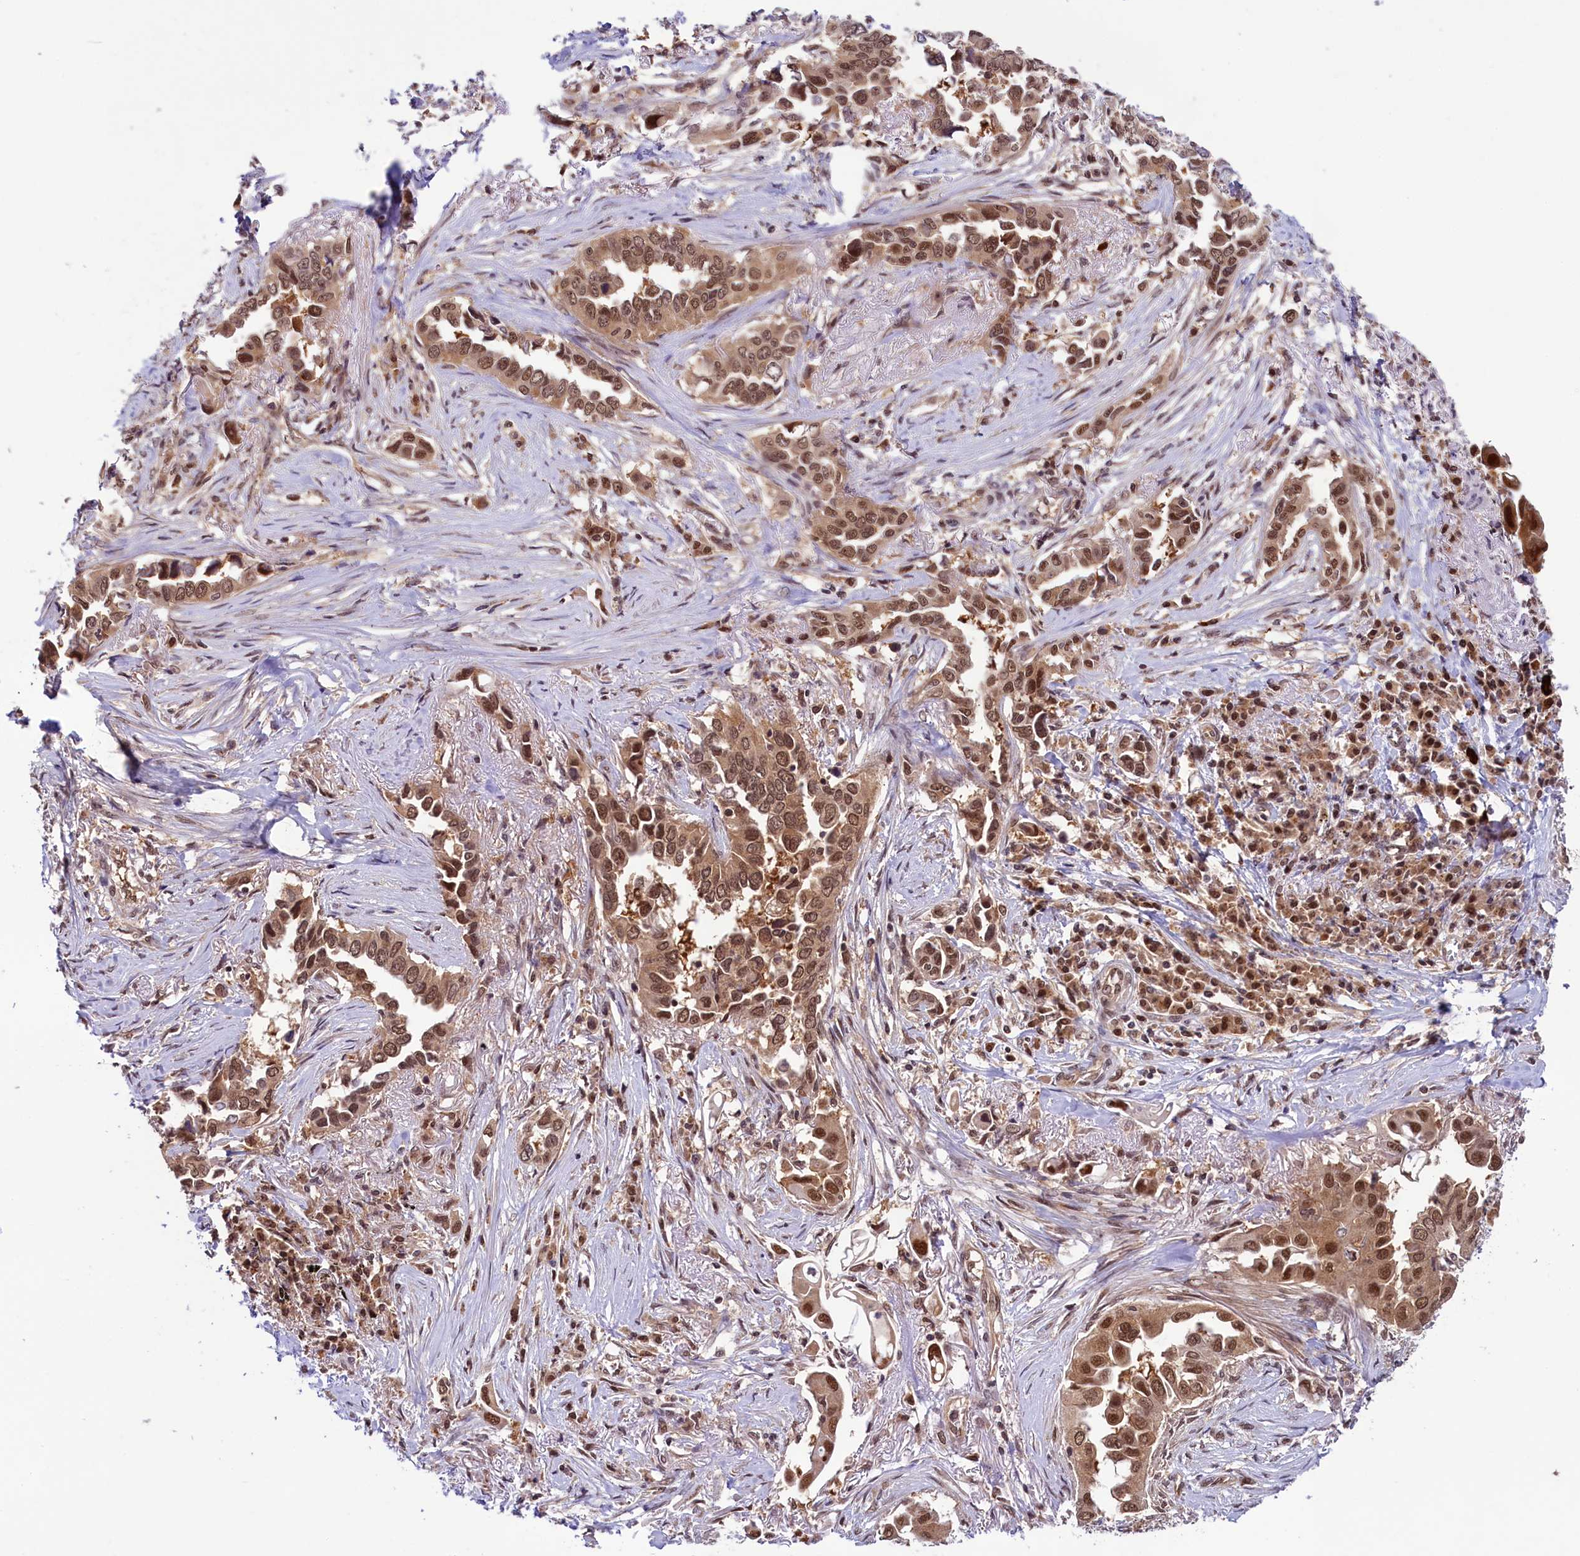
{"staining": {"intensity": "moderate", "quantity": ">75%", "location": "cytoplasmic/membranous,nuclear"}, "tissue": "lung cancer", "cell_type": "Tumor cells", "image_type": "cancer", "snomed": [{"axis": "morphology", "description": "Adenocarcinoma, NOS"}, {"axis": "topography", "description": "Lung"}], "caption": "A photomicrograph of lung cancer stained for a protein exhibits moderate cytoplasmic/membranous and nuclear brown staining in tumor cells.", "gene": "SLC7A6OS", "patient": {"sex": "female", "age": 76}}